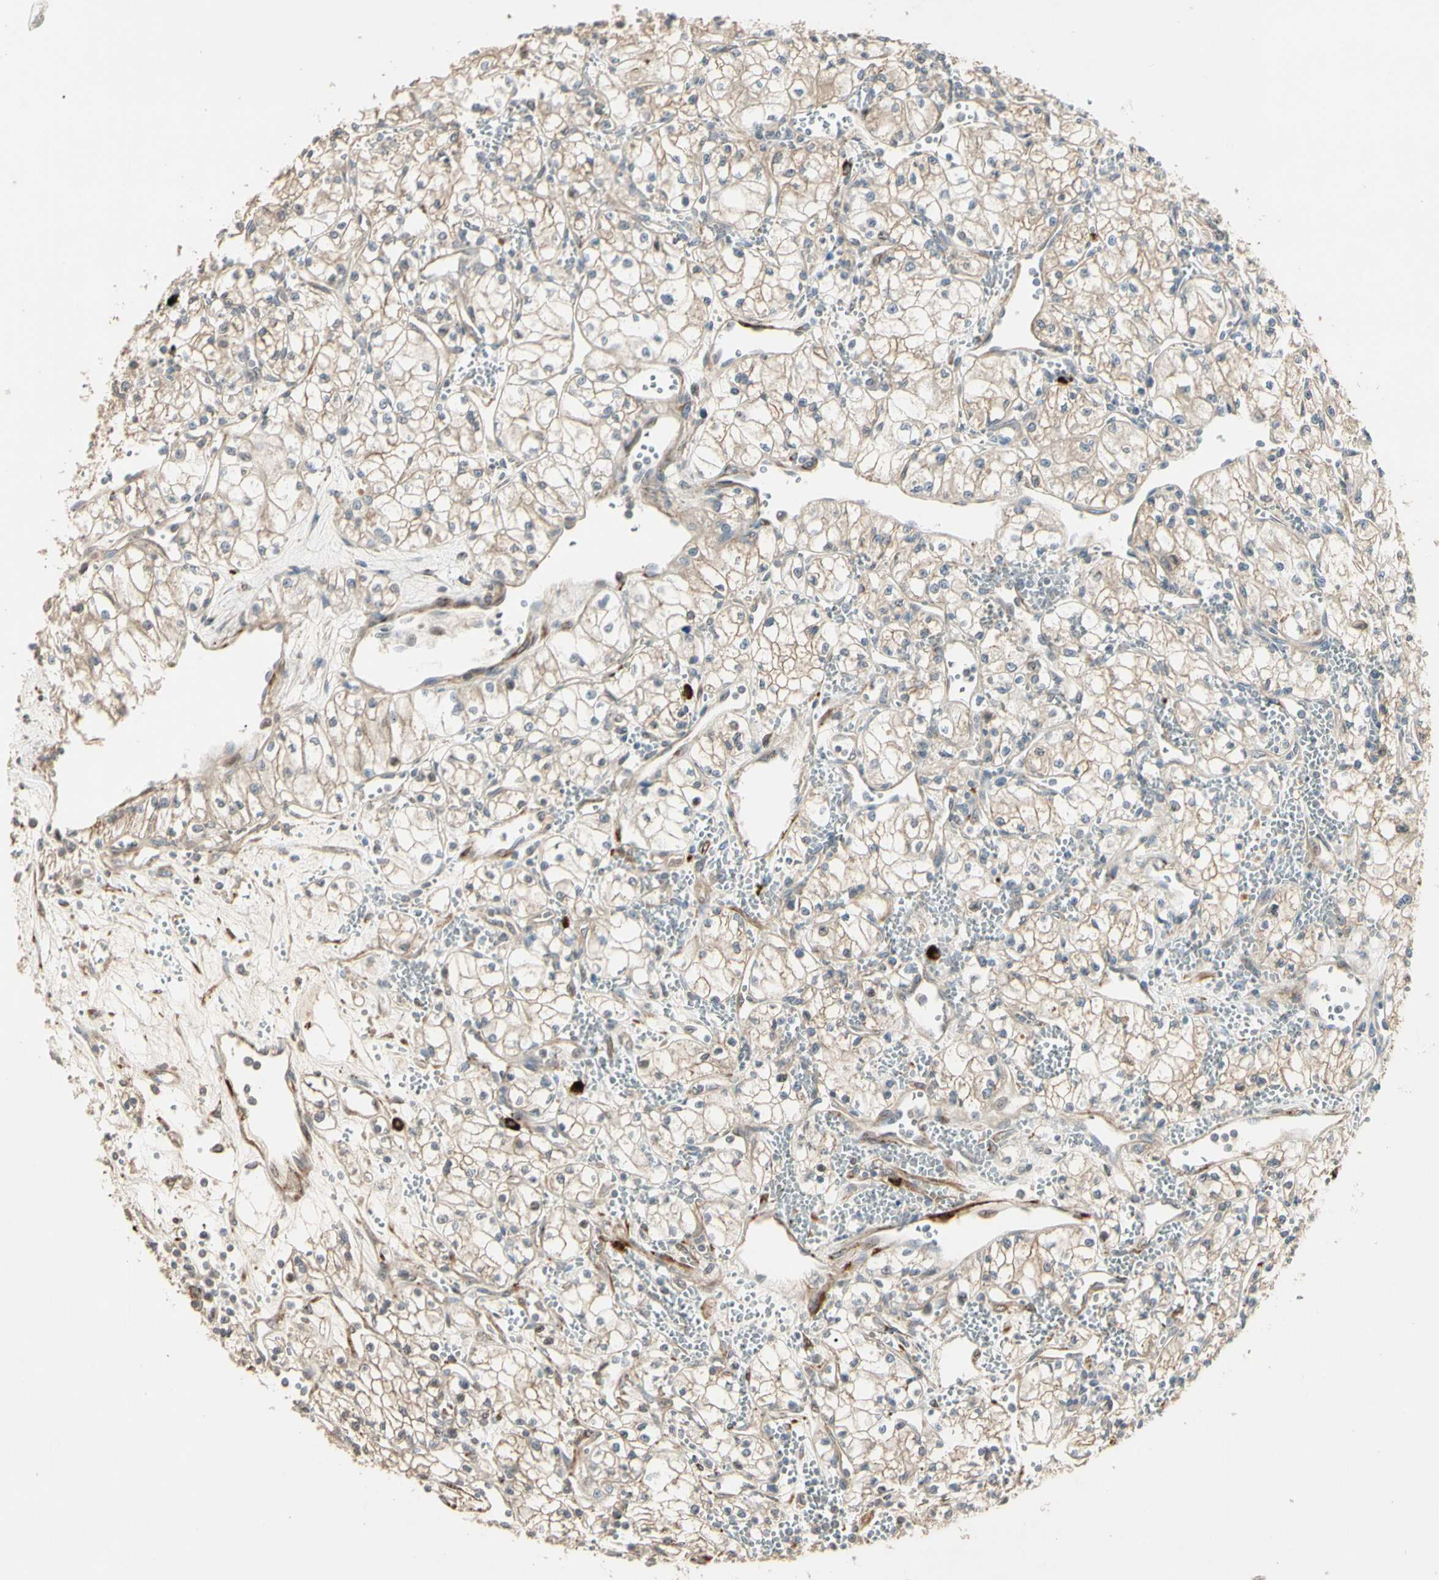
{"staining": {"intensity": "weak", "quantity": "25%-75%", "location": "cytoplasmic/membranous"}, "tissue": "renal cancer", "cell_type": "Tumor cells", "image_type": "cancer", "snomed": [{"axis": "morphology", "description": "Normal tissue, NOS"}, {"axis": "morphology", "description": "Adenocarcinoma, NOS"}, {"axis": "topography", "description": "Kidney"}], "caption": "The image displays immunohistochemical staining of renal cancer. There is weak cytoplasmic/membranous expression is identified in approximately 25%-75% of tumor cells. The staining was performed using DAB, with brown indicating positive protein expression. Nuclei are stained blue with hematoxylin.", "gene": "ATG4C", "patient": {"sex": "male", "age": 59}}